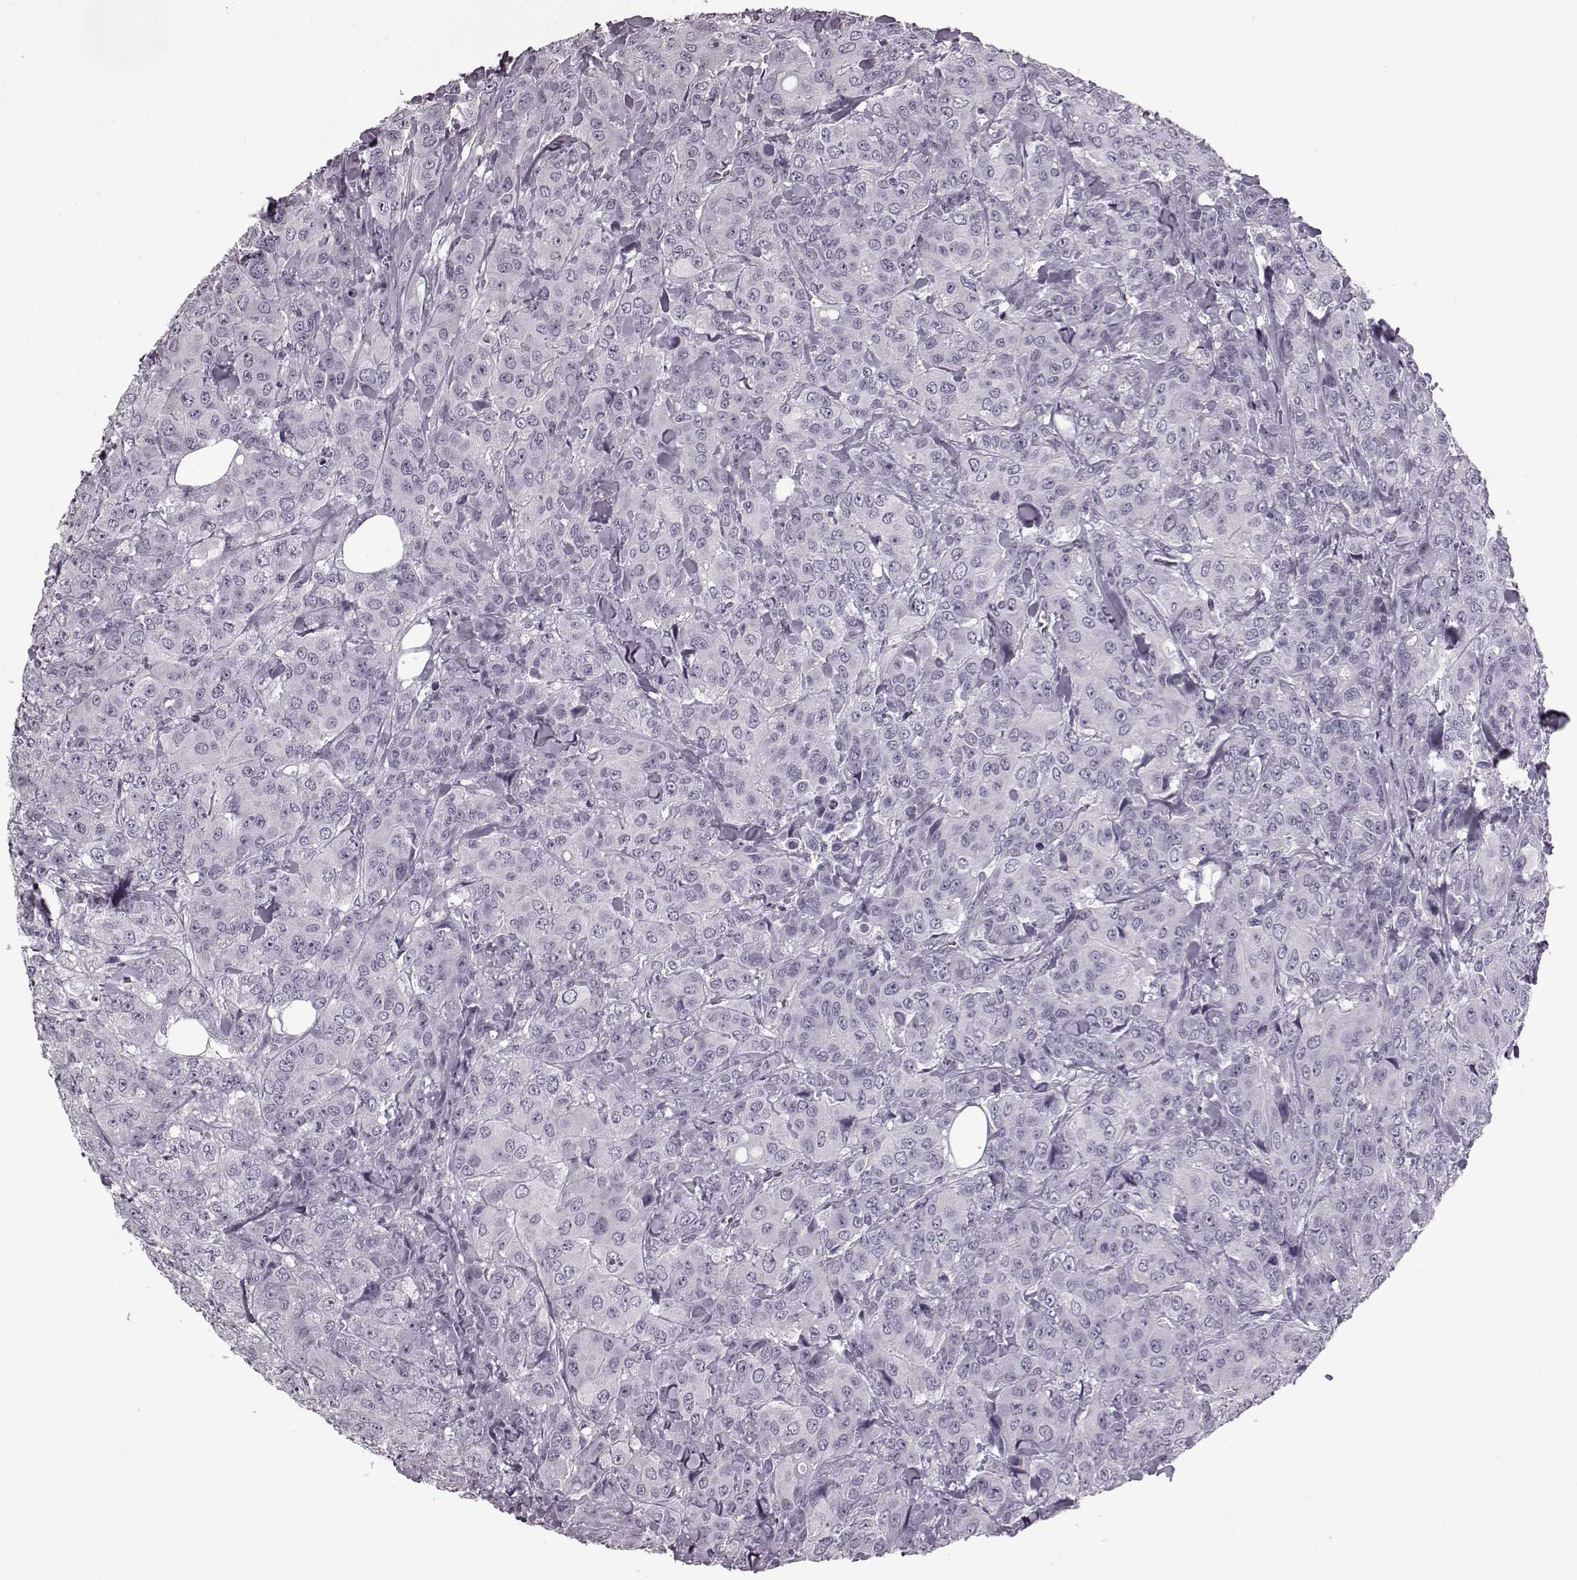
{"staining": {"intensity": "negative", "quantity": "none", "location": "none"}, "tissue": "breast cancer", "cell_type": "Tumor cells", "image_type": "cancer", "snomed": [{"axis": "morphology", "description": "Duct carcinoma"}, {"axis": "topography", "description": "Breast"}], "caption": "Immunohistochemistry (IHC) micrograph of intraductal carcinoma (breast) stained for a protein (brown), which reveals no positivity in tumor cells.", "gene": "SEMG2", "patient": {"sex": "female", "age": 43}}